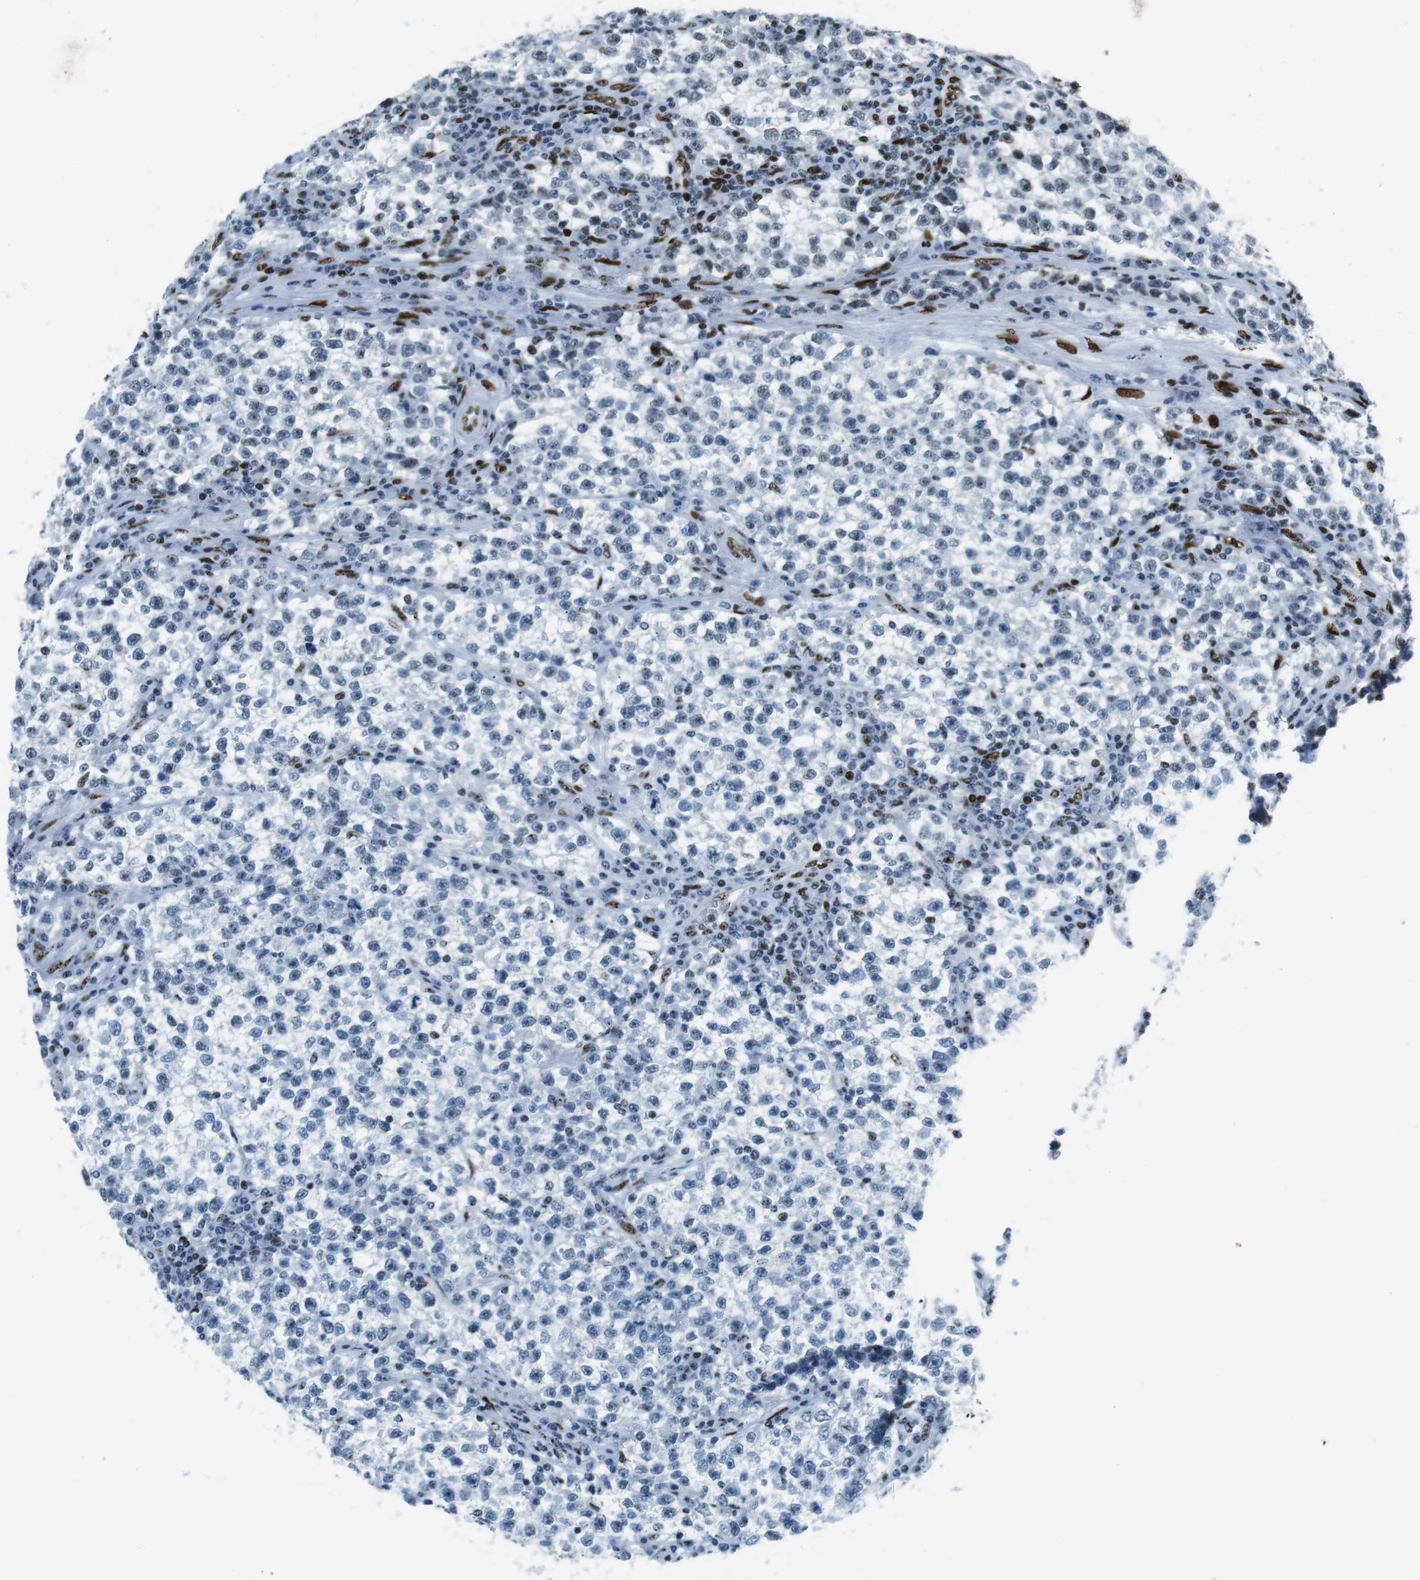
{"staining": {"intensity": "negative", "quantity": "none", "location": "none"}, "tissue": "testis cancer", "cell_type": "Tumor cells", "image_type": "cancer", "snomed": [{"axis": "morphology", "description": "Seminoma, NOS"}, {"axis": "topography", "description": "Testis"}], "caption": "Immunohistochemical staining of human testis seminoma shows no significant expression in tumor cells.", "gene": "PML", "patient": {"sex": "male", "age": 22}}